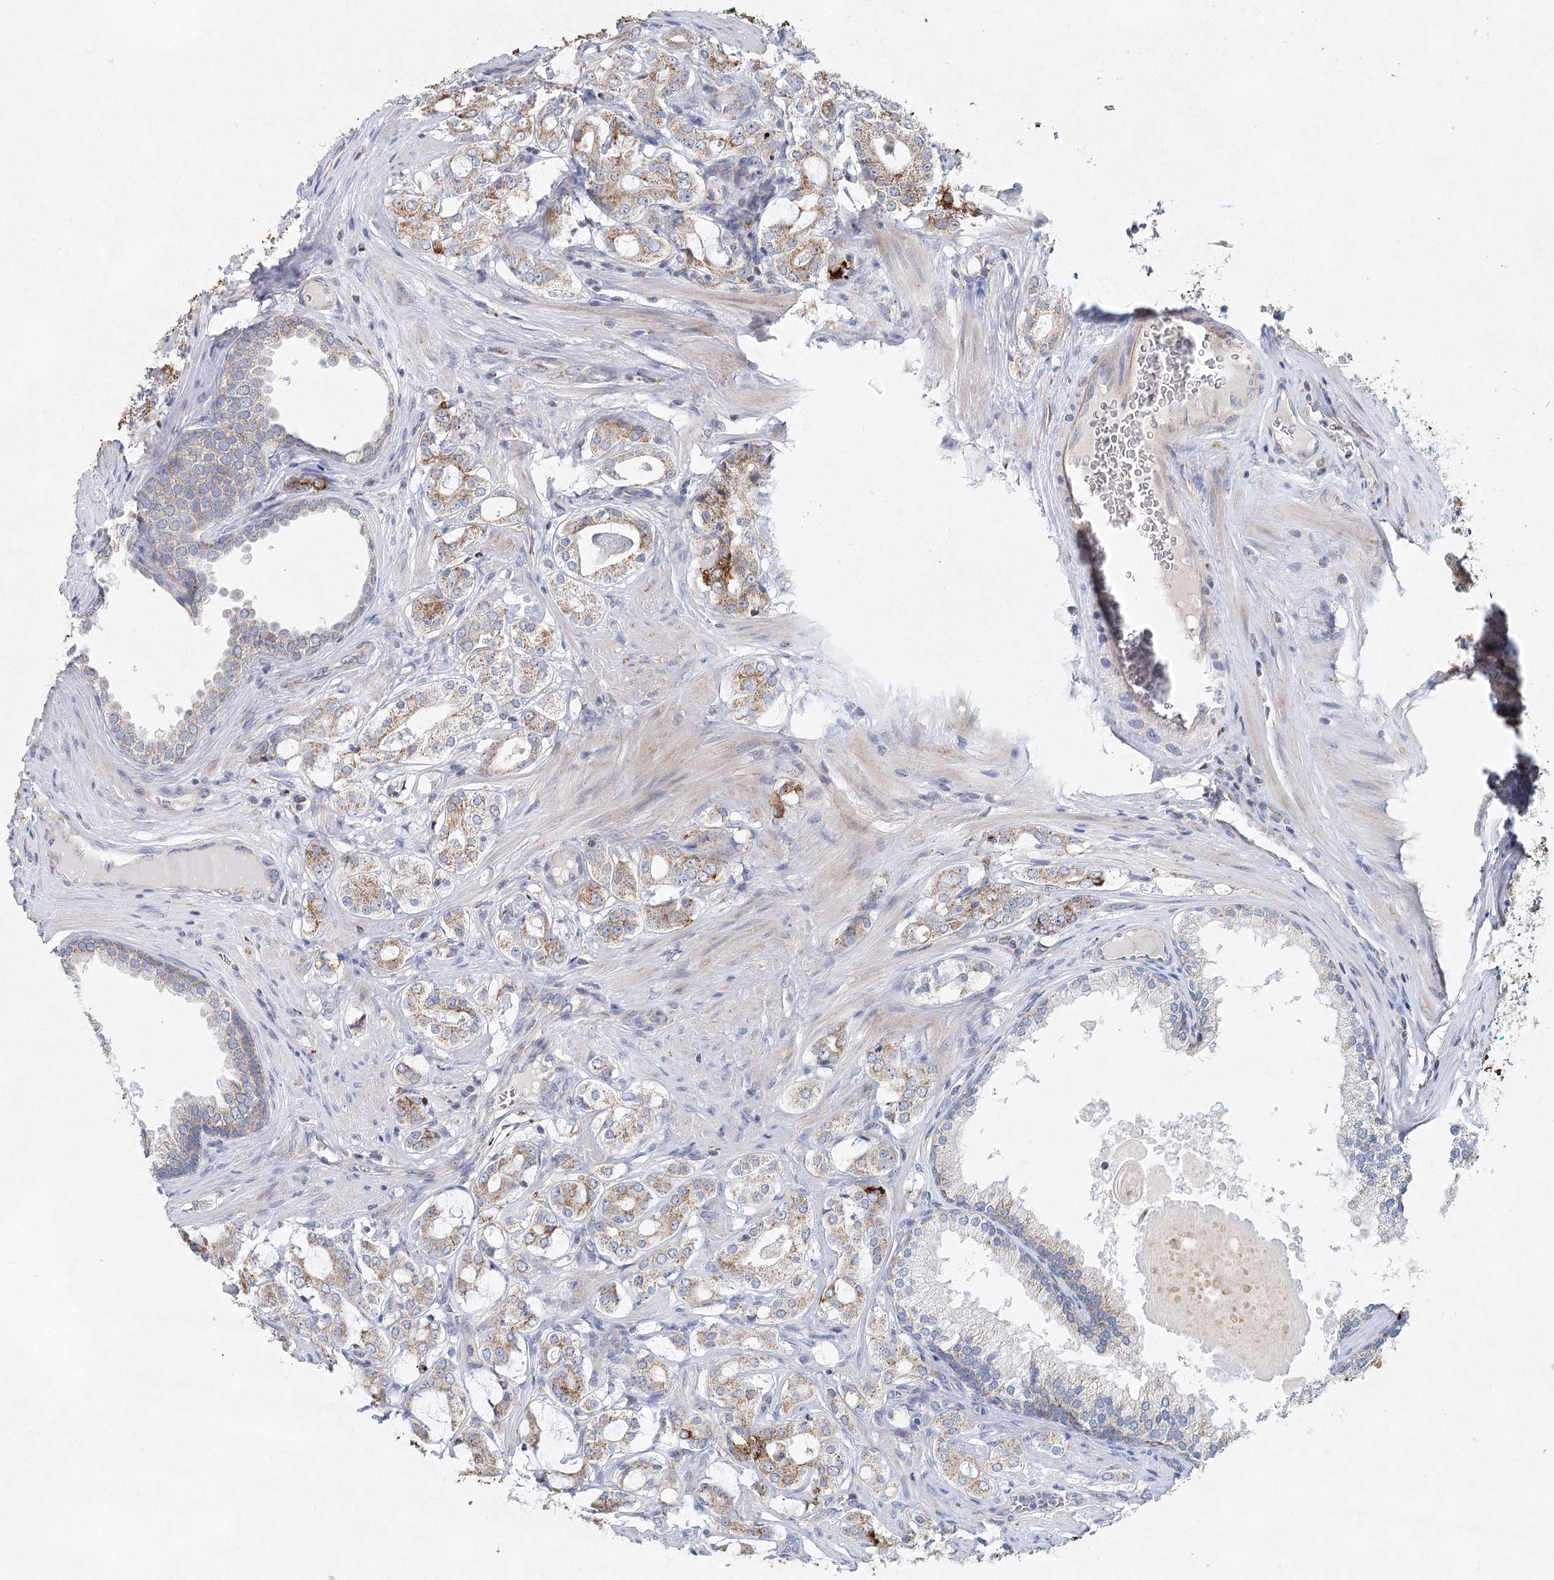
{"staining": {"intensity": "moderate", "quantity": ">75%", "location": "cytoplasmic/membranous"}, "tissue": "prostate cancer", "cell_type": "Tumor cells", "image_type": "cancer", "snomed": [{"axis": "morphology", "description": "Adenocarcinoma, High grade"}, {"axis": "topography", "description": "Prostate"}], "caption": "Moderate cytoplasmic/membranous positivity is present in about >75% of tumor cells in prostate cancer (adenocarcinoma (high-grade)).", "gene": "XPO6", "patient": {"sex": "male", "age": 63}}